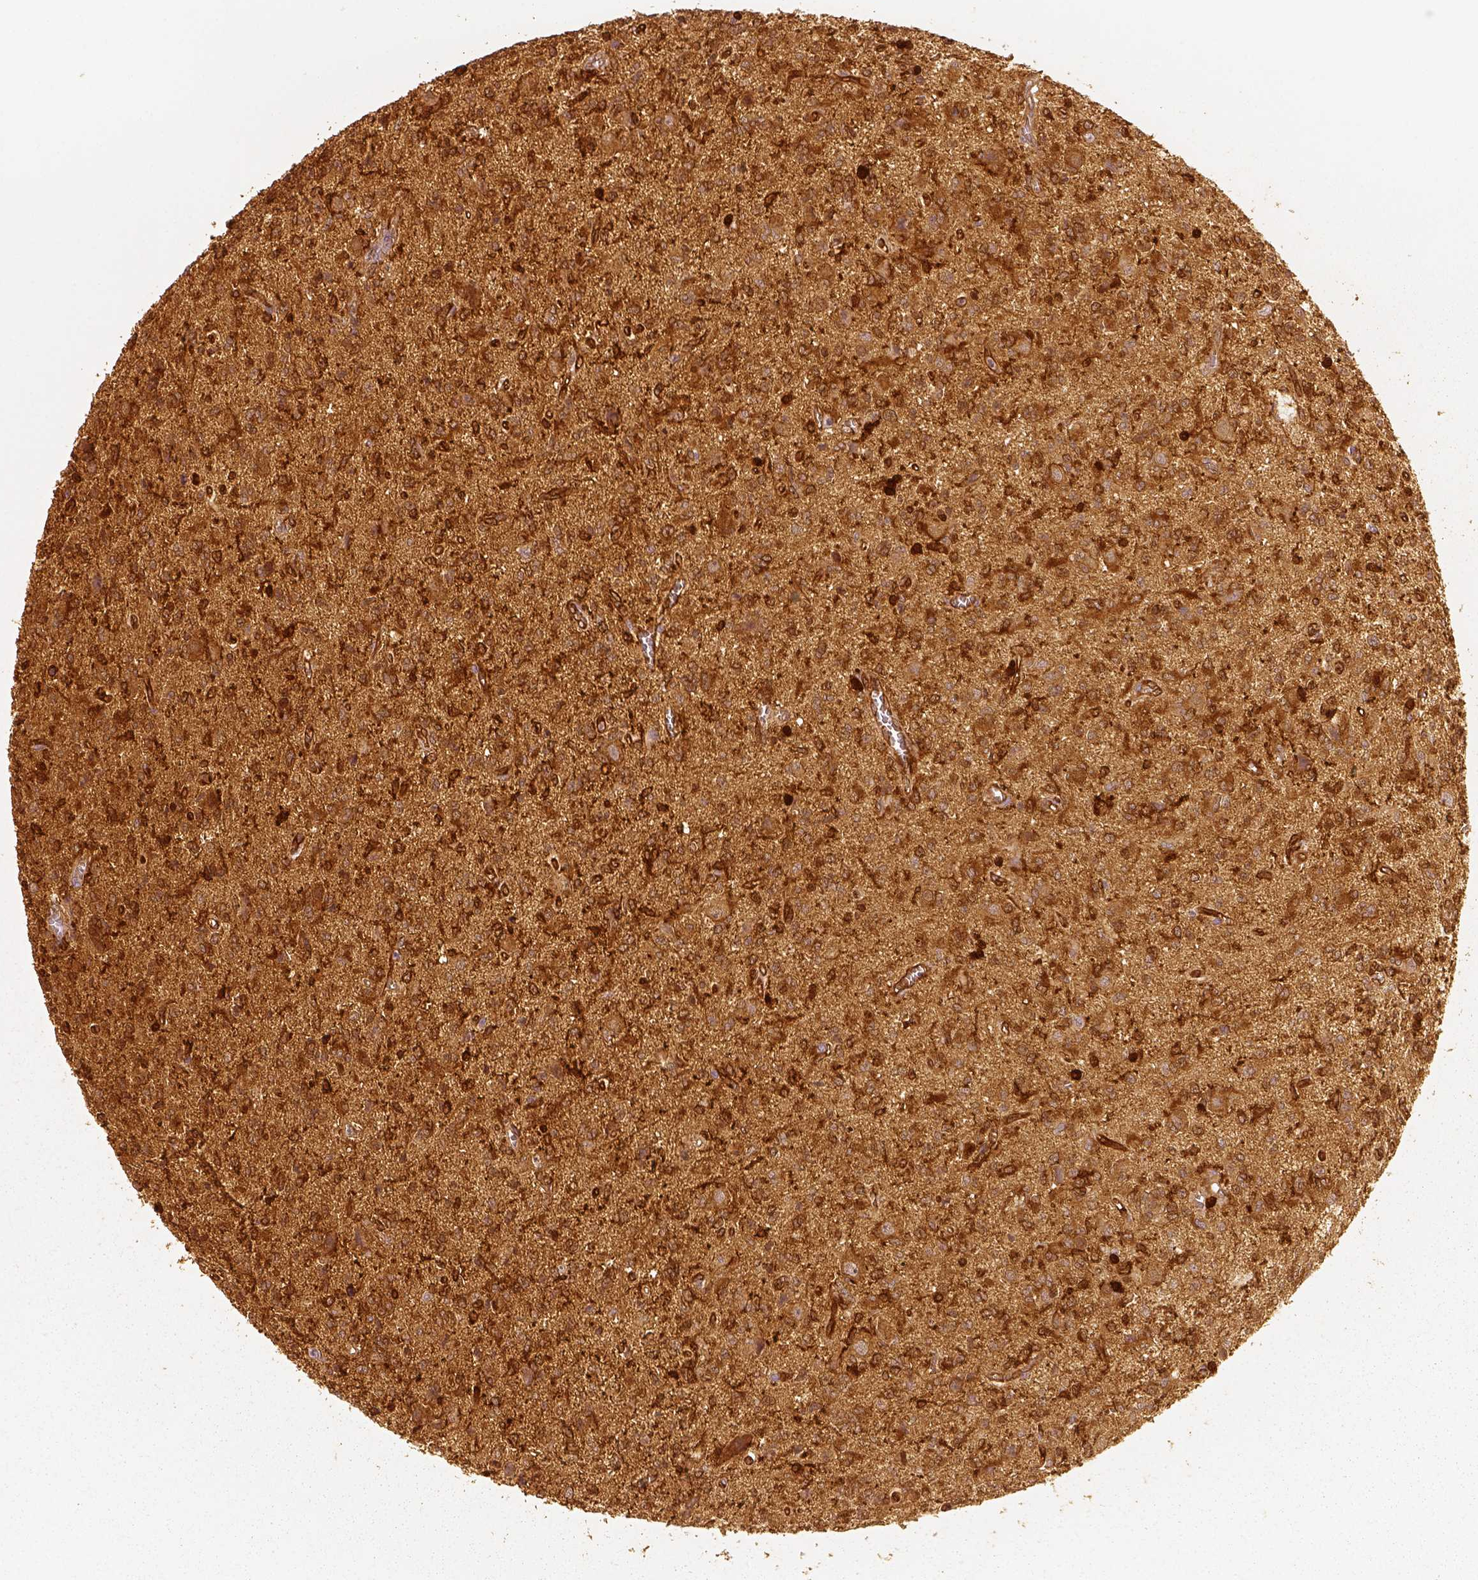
{"staining": {"intensity": "strong", "quantity": ">75%", "location": "cytoplasmic/membranous"}, "tissue": "glioma", "cell_type": "Tumor cells", "image_type": "cancer", "snomed": [{"axis": "morphology", "description": "Glioma, malignant, Low grade"}, {"axis": "topography", "description": "Brain"}], "caption": "This is a histology image of immunohistochemistry (IHC) staining of glioma, which shows strong positivity in the cytoplasmic/membranous of tumor cells.", "gene": "FSCN1", "patient": {"sex": "male", "age": 64}}